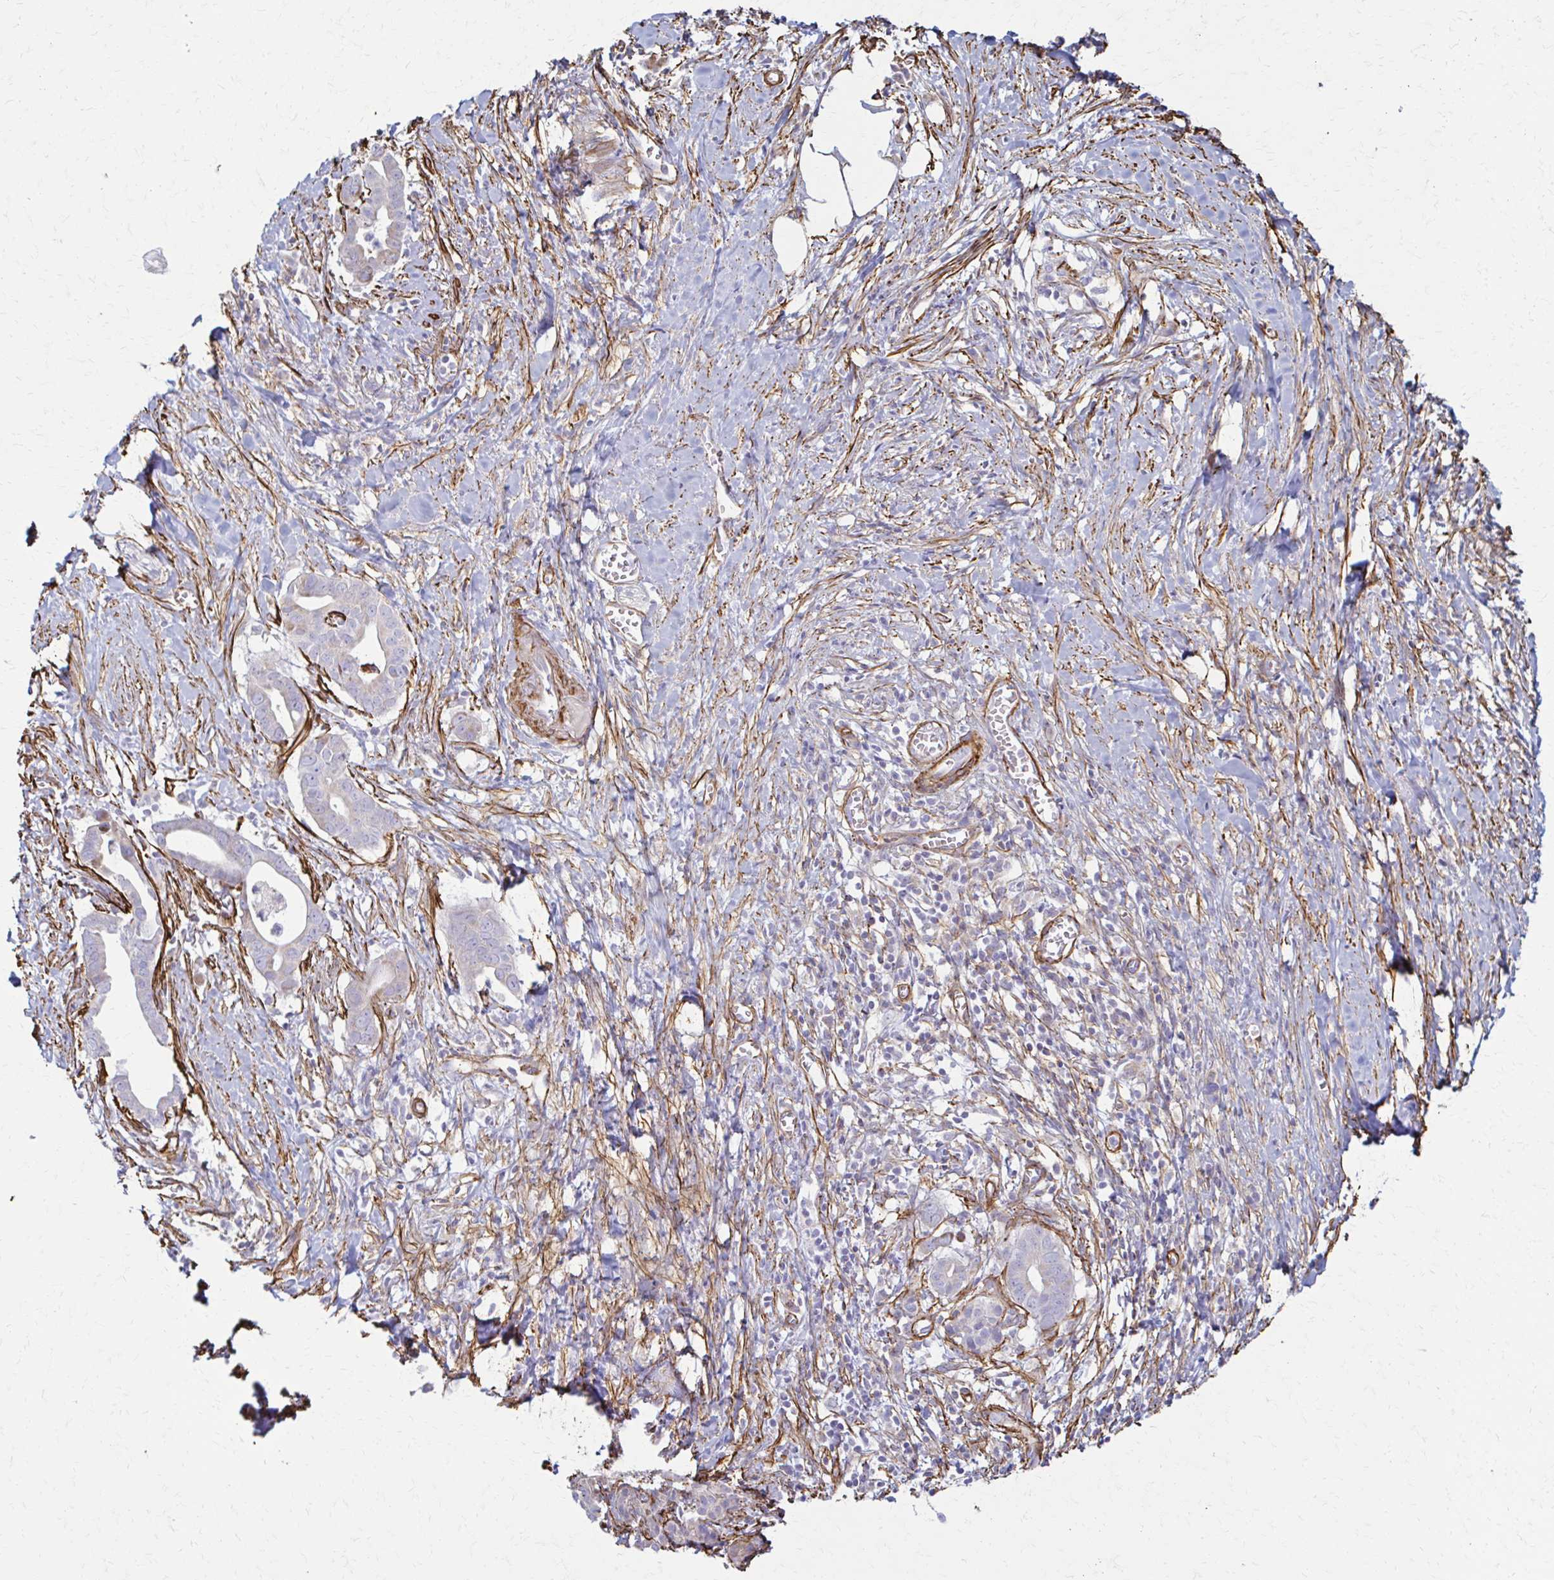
{"staining": {"intensity": "negative", "quantity": "none", "location": "none"}, "tissue": "pancreatic cancer", "cell_type": "Tumor cells", "image_type": "cancer", "snomed": [{"axis": "morphology", "description": "Adenocarcinoma, NOS"}, {"axis": "topography", "description": "Pancreas"}], "caption": "This is an immunohistochemistry (IHC) photomicrograph of adenocarcinoma (pancreatic). There is no expression in tumor cells.", "gene": "TIMMDC1", "patient": {"sex": "male", "age": 61}}